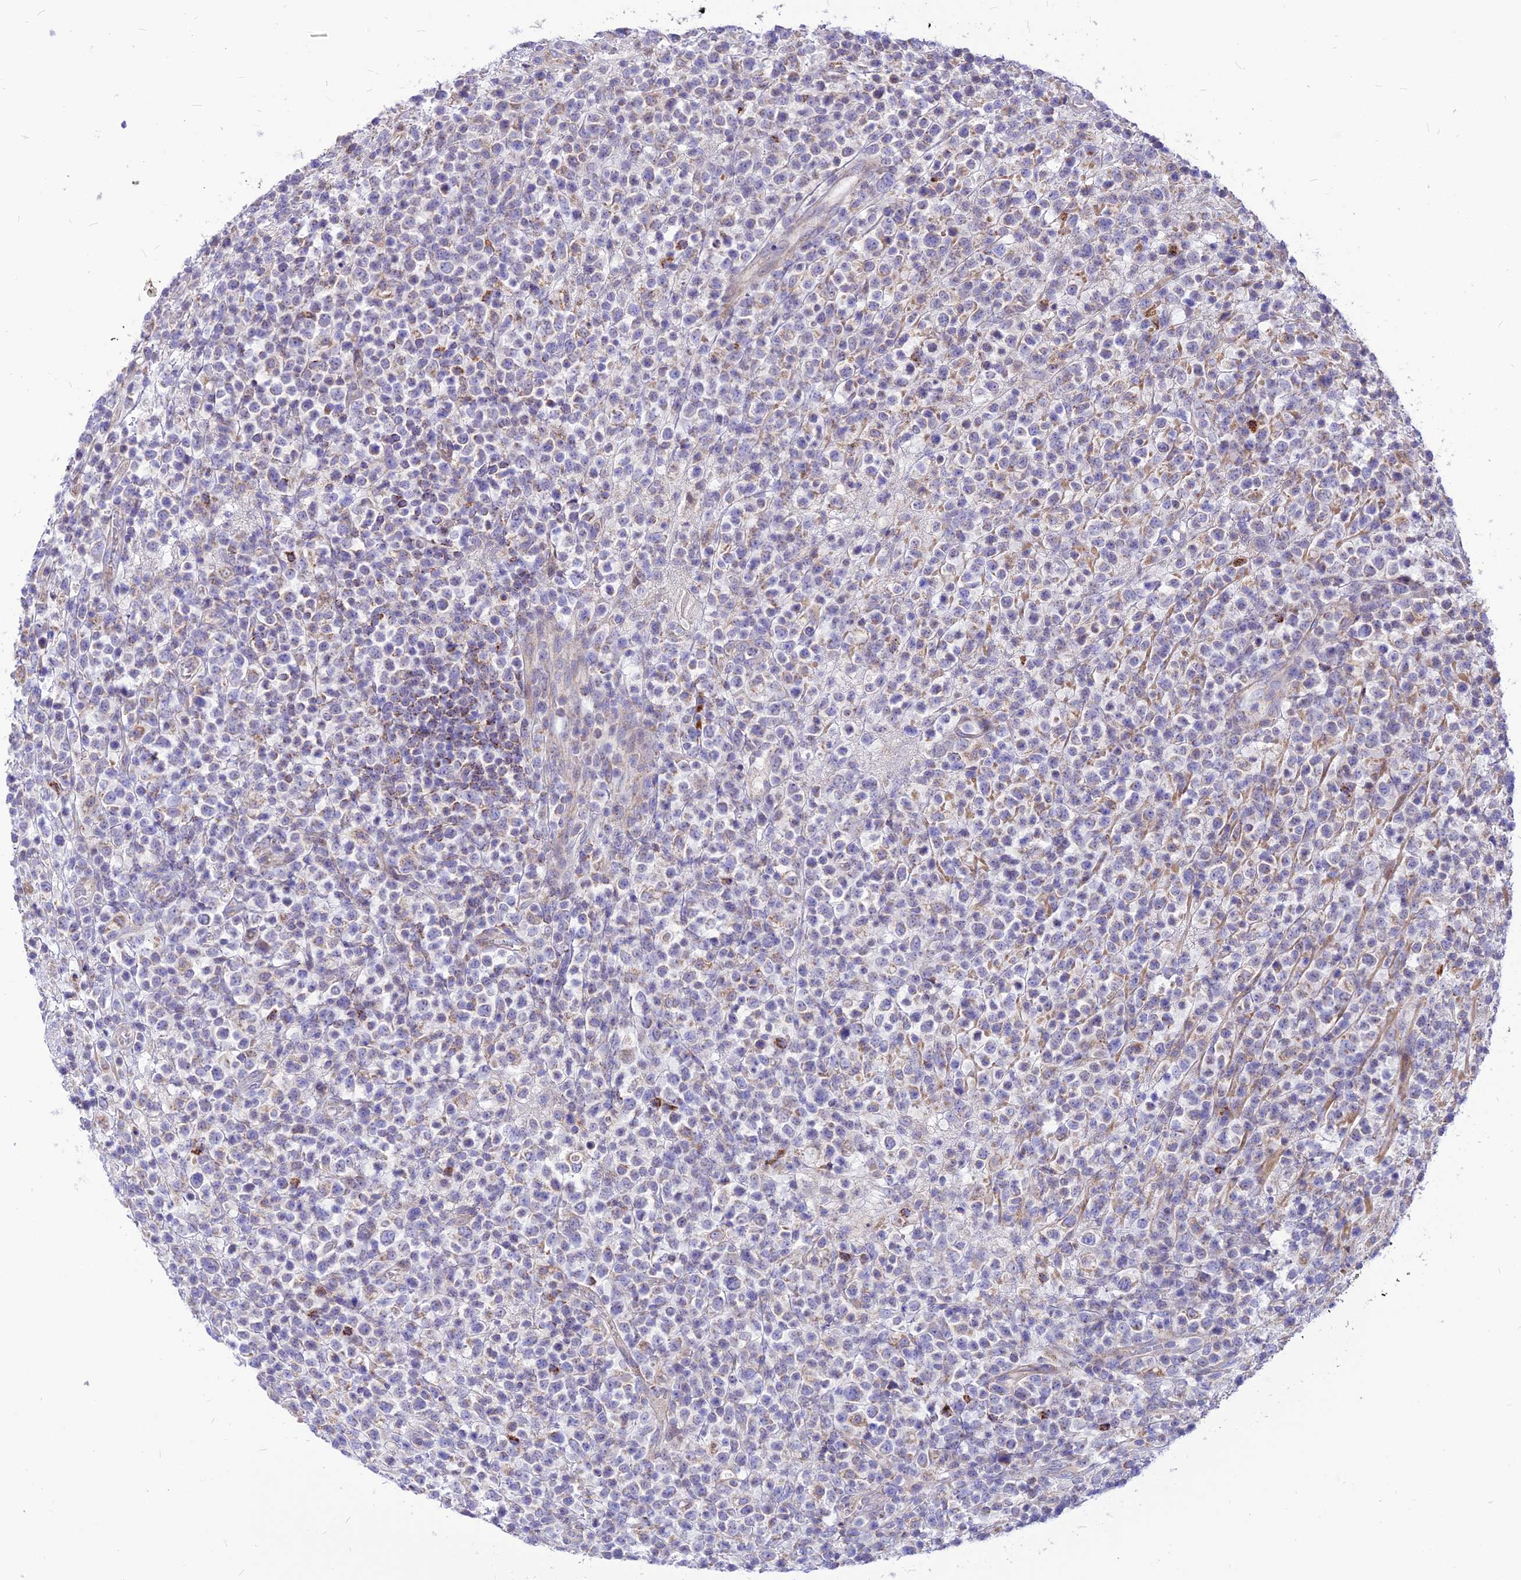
{"staining": {"intensity": "negative", "quantity": "none", "location": "none"}, "tissue": "lymphoma", "cell_type": "Tumor cells", "image_type": "cancer", "snomed": [{"axis": "morphology", "description": "Malignant lymphoma, non-Hodgkin's type, High grade"}, {"axis": "topography", "description": "Colon"}], "caption": "This is an immunohistochemistry image of human high-grade malignant lymphoma, non-Hodgkin's type. There is no expression in tumor cells.", "gene": "ECI1", "patient": {"sex": "female", "age": 53}}